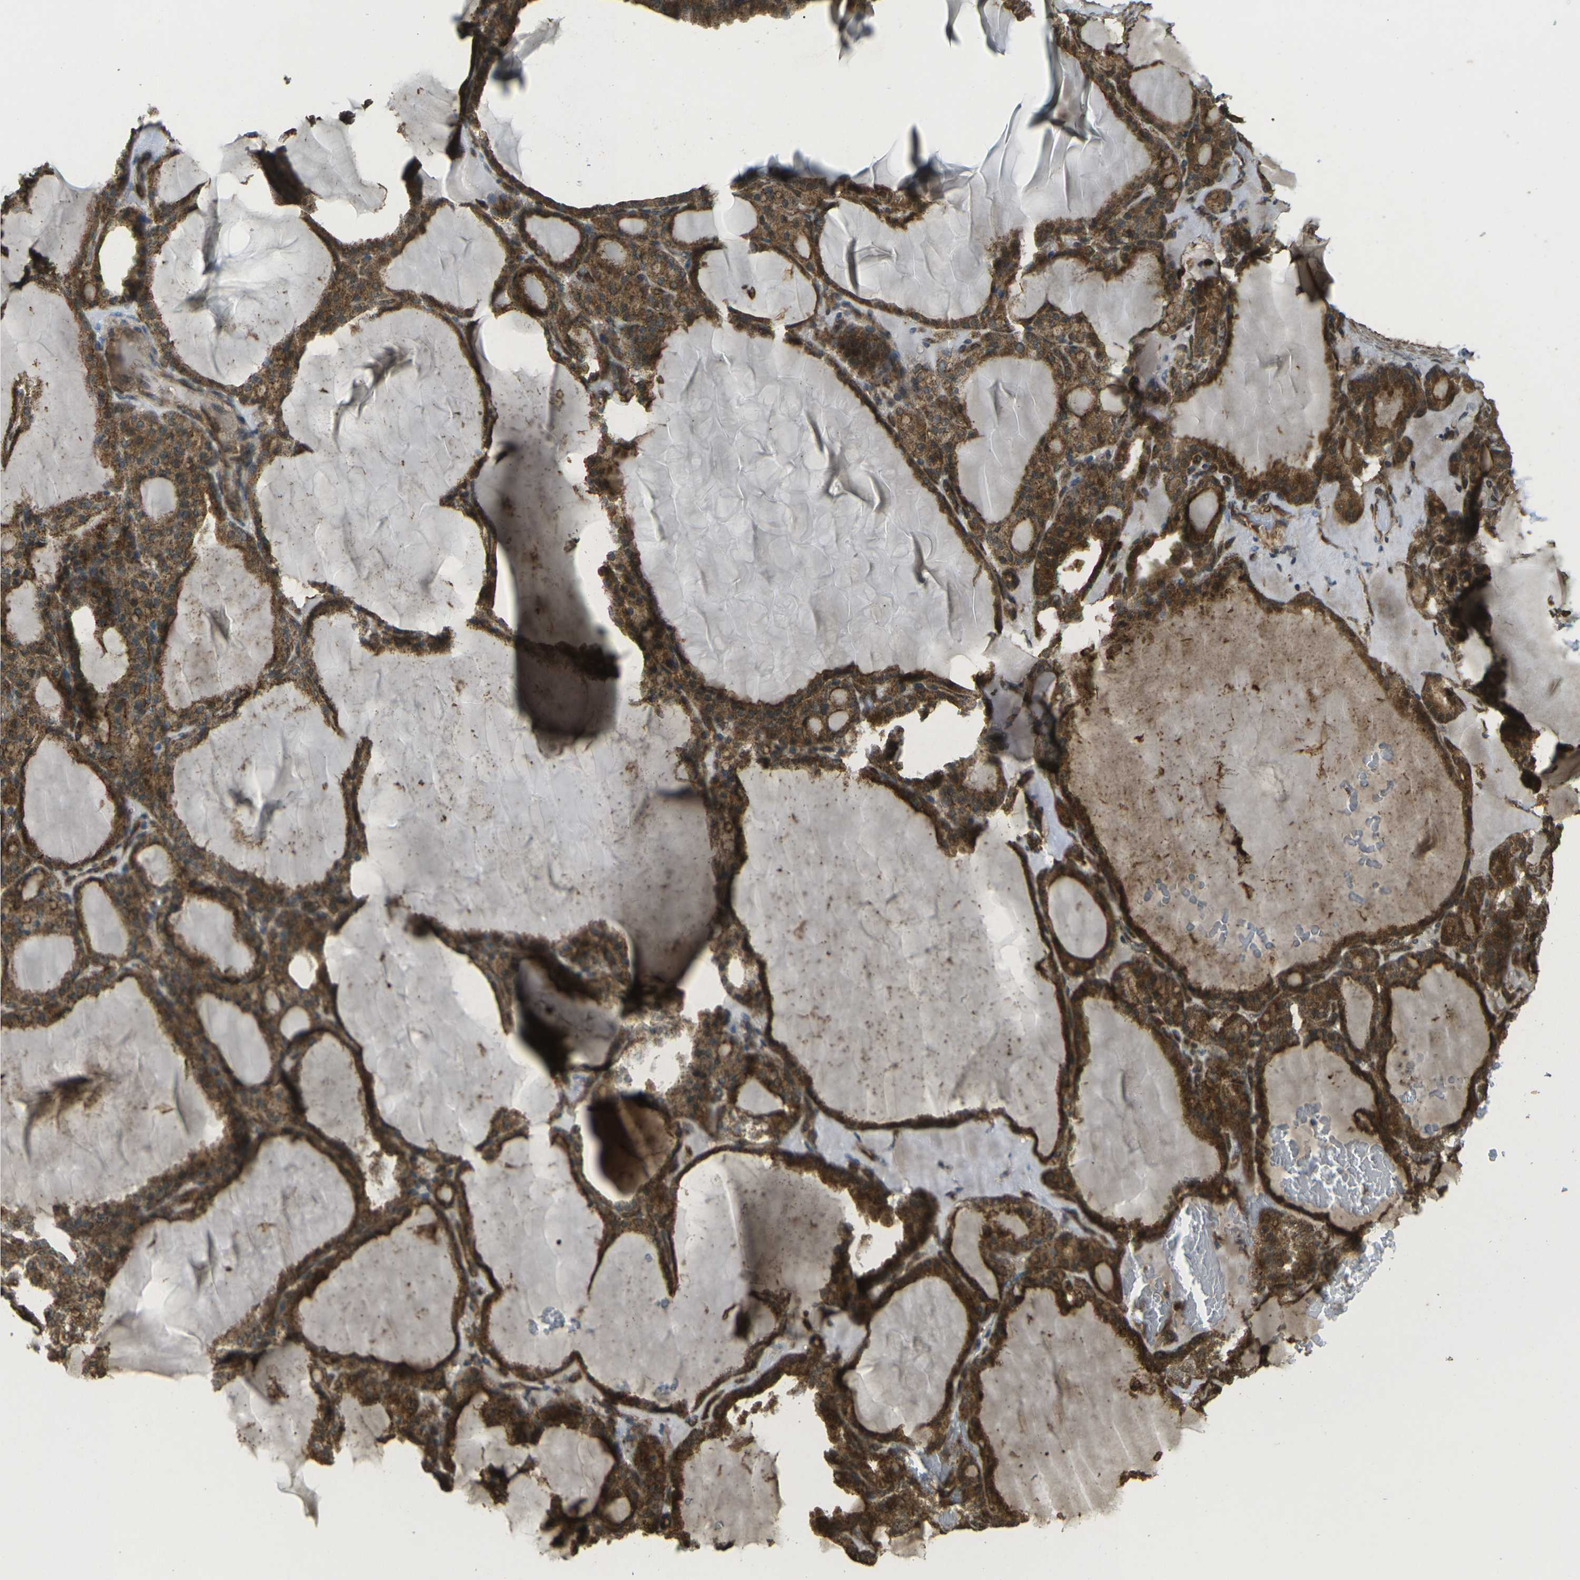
{"staining": {"intensity": "moderate", "quantity": ">75%", "location": "cytoplasmic/membranous"}, "tissue": "thyroid gland", "cell_type": "Glandular cells", "image_type": "normal", "snomed": [{"axis": "morphology", "description": "Normal tissue, NOS"}, {"axis": "topography", "description": "Thyroid gland"}], "caption": "High-power microscopy captured an immunohistochemistry (IHC) photomicrograph of normal thyroid gland, revealing moderate cytoplasmic/membranous expression in approximately >75% of glandular cells. Nuclei are stained in blue.", "gene": "CHMP3", "patient": {"sex": "female", "age": 28}}